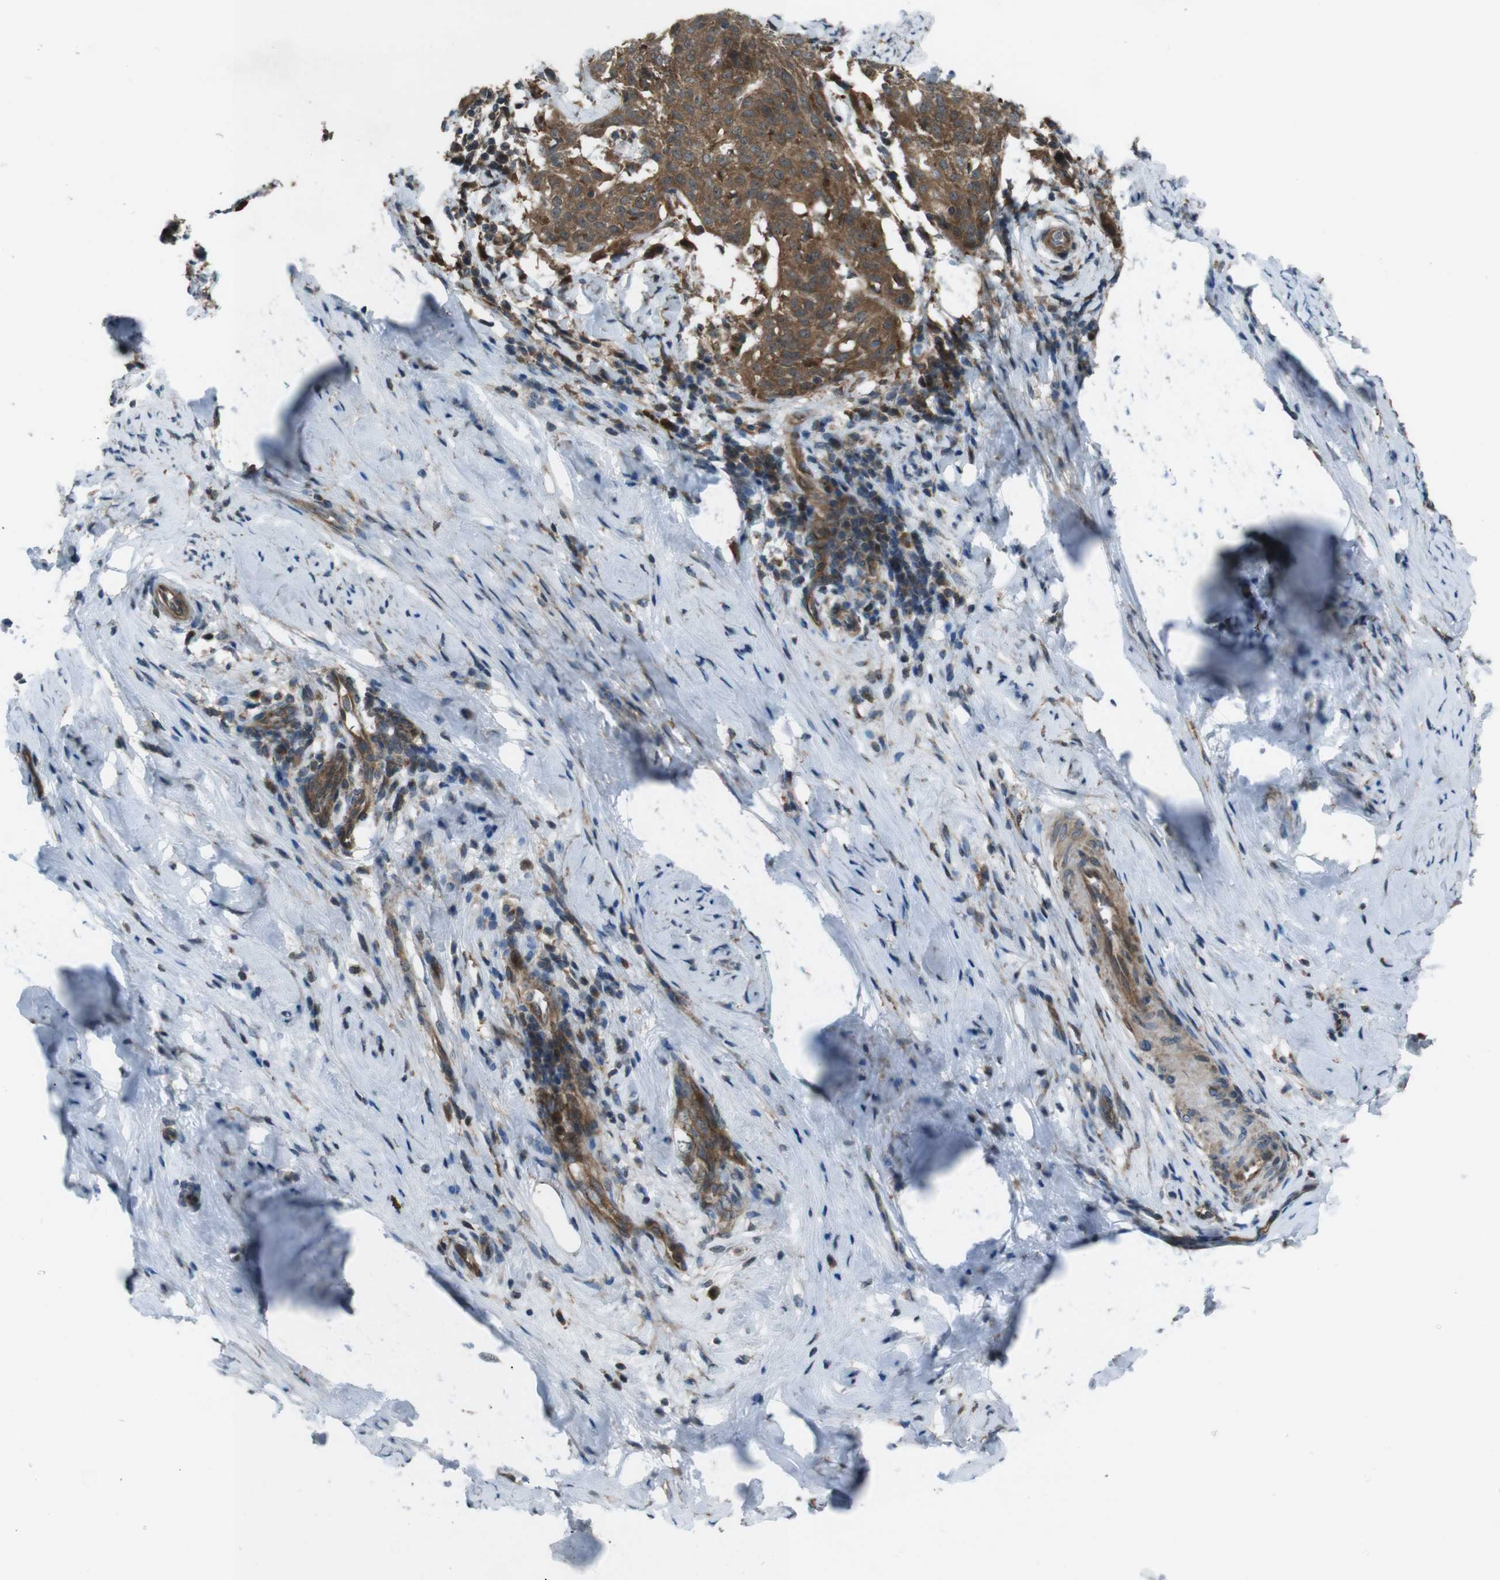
{"staining": {"intensity": "strong", "quantity": ">75%", "location": "cytoplasmic/membranous"}, "tissue": "cervical cancer", "cell_type": "Tumor cells", "image_type": "cancer", "snomed": [{"axis": "morphology", "description": "Squamous cell carcinoma, NOS"}, {"axis": "topography", "description": "Cervix"}], "caption": "Squamous cell carcinoma (cervical) tissue displays strong cytoplasmic/membranous positivity in approximately >75% of tumor cells, visualized by immunohistochemistry.", "gene": "SLC27A4", "patient": {"sex": "female", "age": 51}}